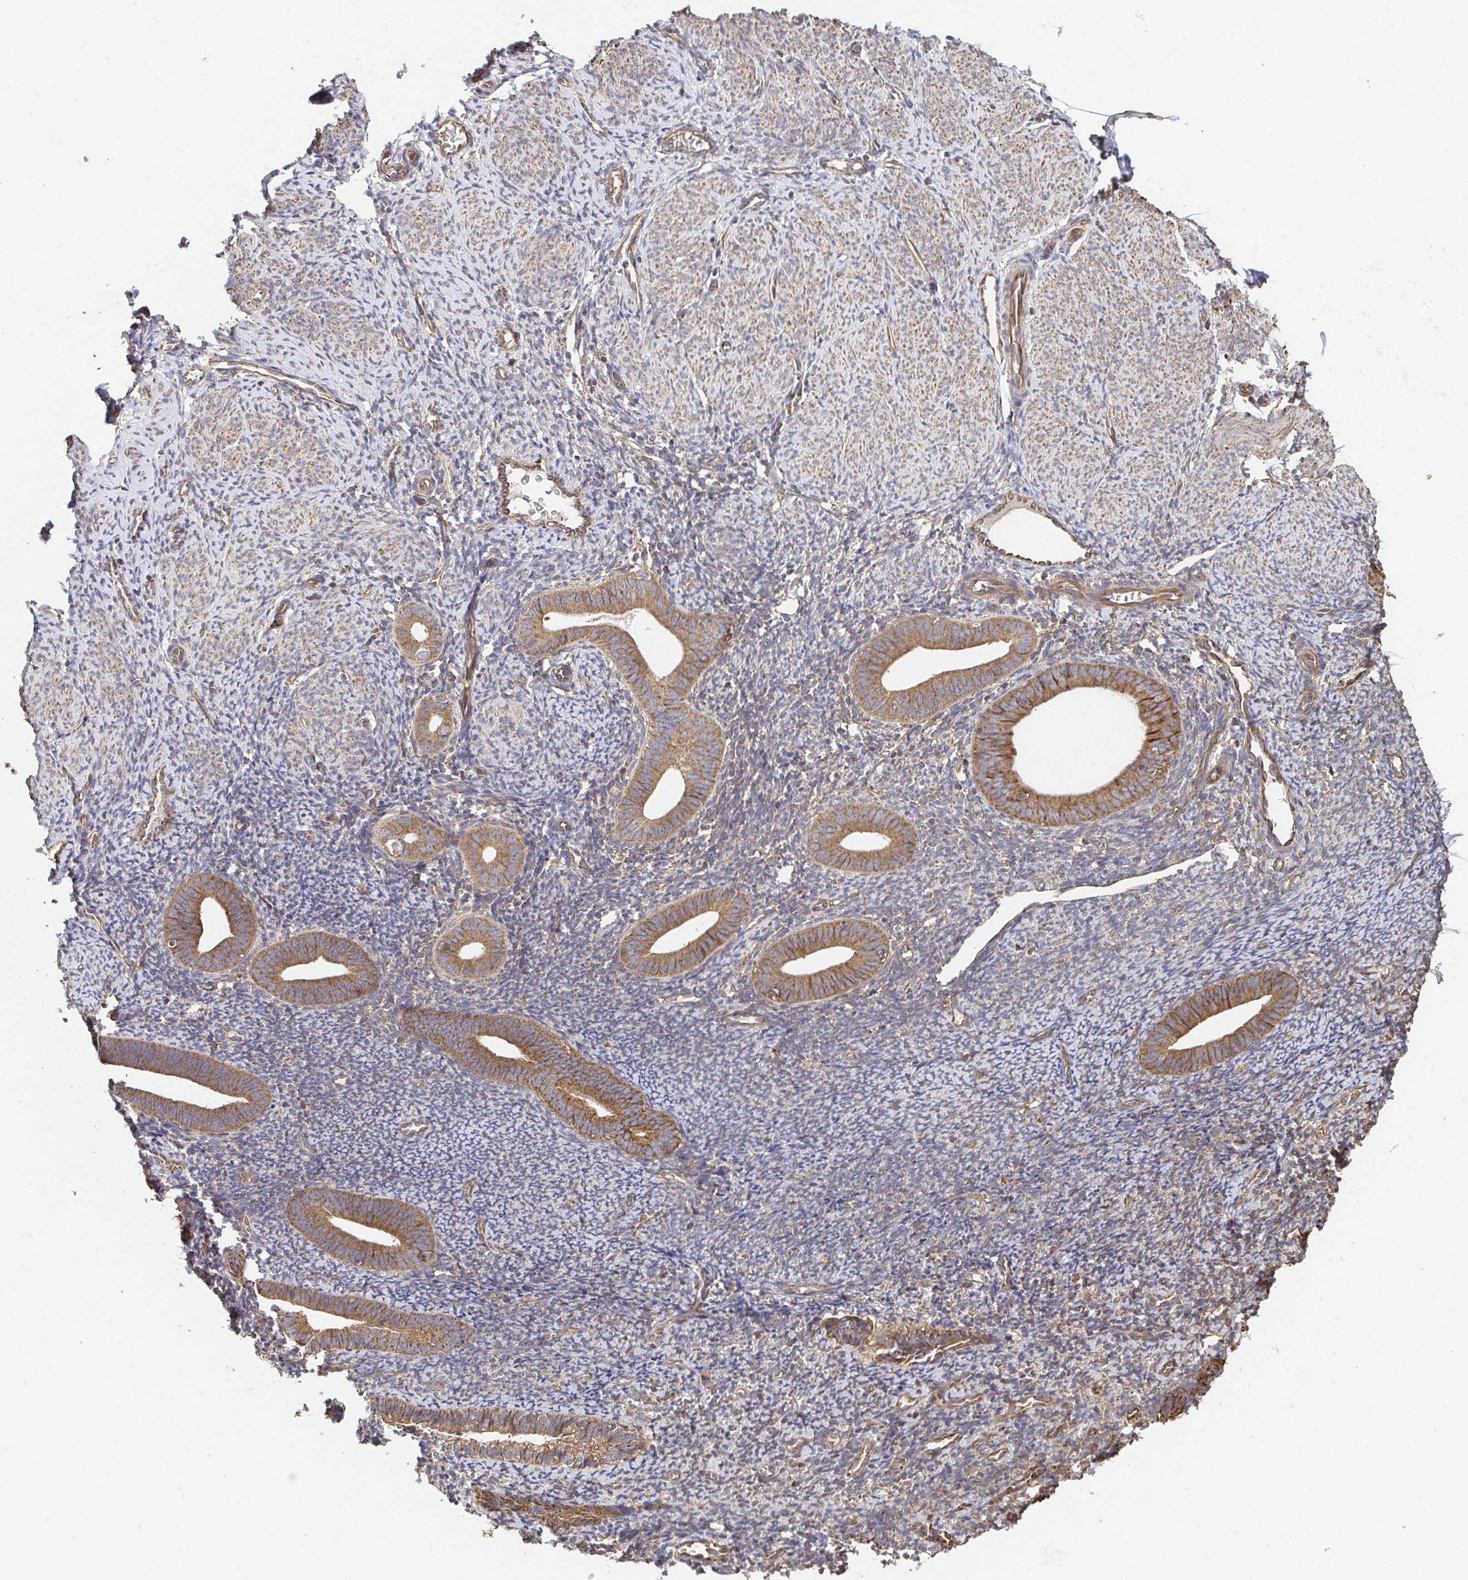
{"staining": {"intensity": "moderate", "quantity": "<25%", "location": "cytoplasmic/membranous"}, "tissue": "endometrium", "cell_type": "Cells in endometrial stroma", "image_type": "normal", "snomed": [{"axis": "morphology", "description": "Normal tissue, NOS"}, {"axis": "topography", "description": "Endometrium"}], "caption": "IHC photomicrograph of benign endometrium: human endometrium stained using immunohistochemistry exhibits low levels of moderate protein expression localized specifically in the cytoplasmic/membranous of cells in endometrial stroma, appearing as a cytoplasmic/membranous brown color.", "gene": "APBB1", "patient": {"sex": "female", "age": 39}}